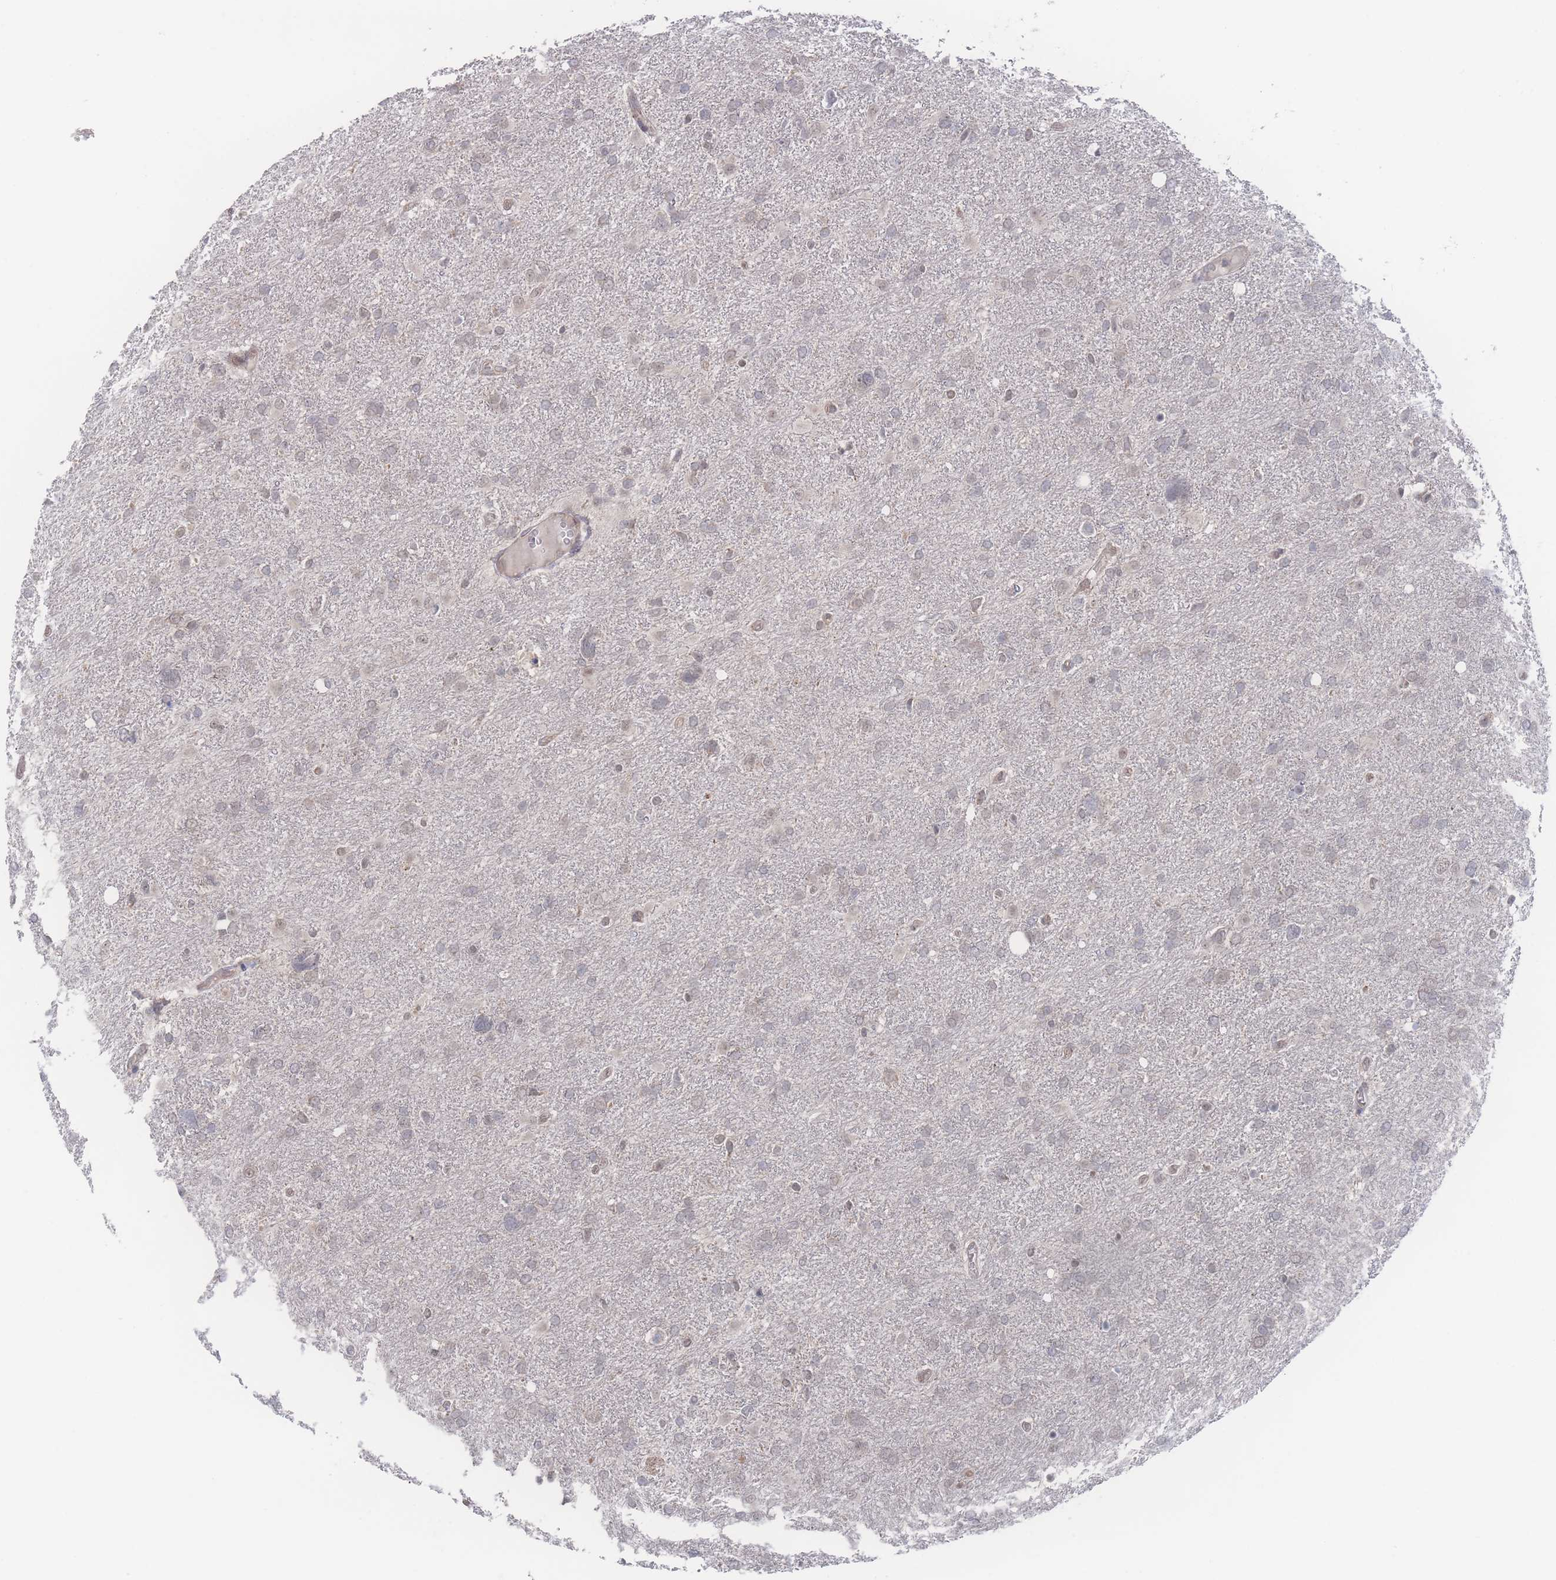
{"staining": {"intensity": "weak", "quantity": "25%-75%", "location": "nuclear"}, "tissue": "glioma", "cell_type": "Tumor cells", "image_type": "cancer", "snomed": [{"axis": "morphology", "description": "Glioma, malignant, High grade"}, {"axis": "topography", "description": "Brain"}], "caption": "Immunohistochemical staining of glioma demonstrates low levels of weak nuclear protein positivity in about 25%-75% of tumor cells.", "gene": "NBEAL1", "patient": {"sex": "male", "age": 61}}